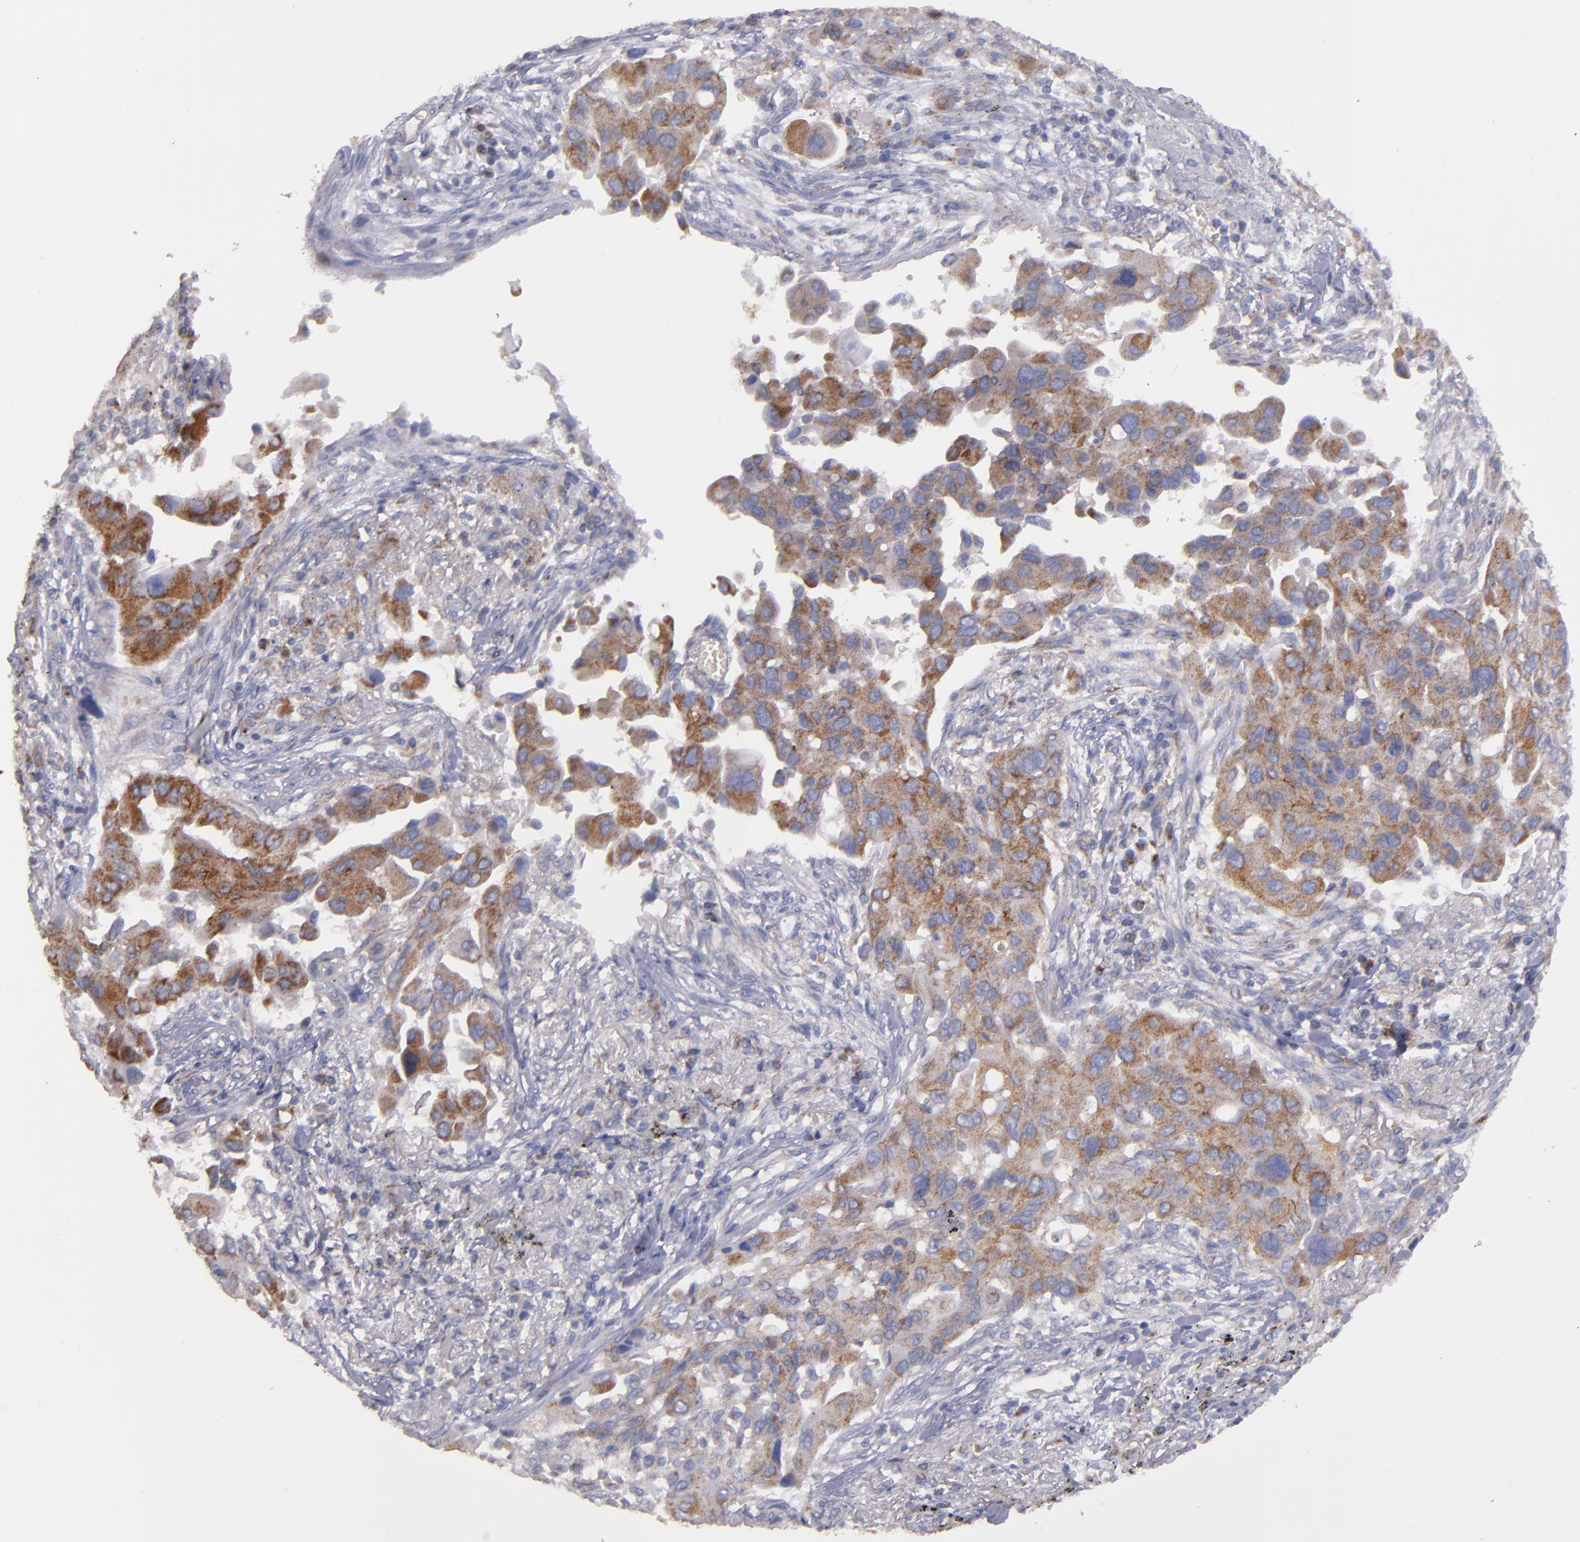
{"staining": {"intensity": "moderate", "quantity": ">75%", "location": "cytoplasmic/membranous"}, "tissue": "lung cancer", "cell_type": "Tumor cells", "image_type": "cancer", "snomed": [{"axis": "morphology", "description": "Adenocarcinoma, NOS"}, {"axis": "topography", "description": "Lung"}], "caption": "Lung cancer (adenocarcinoma) was stained to show a protein in brown. There is medium levels of moderate cytoplasmic/membranous positivity in approximately >75% of tumor cells.", "gene": "CLTA", "patient": {"sex": "male", "age": 68}}